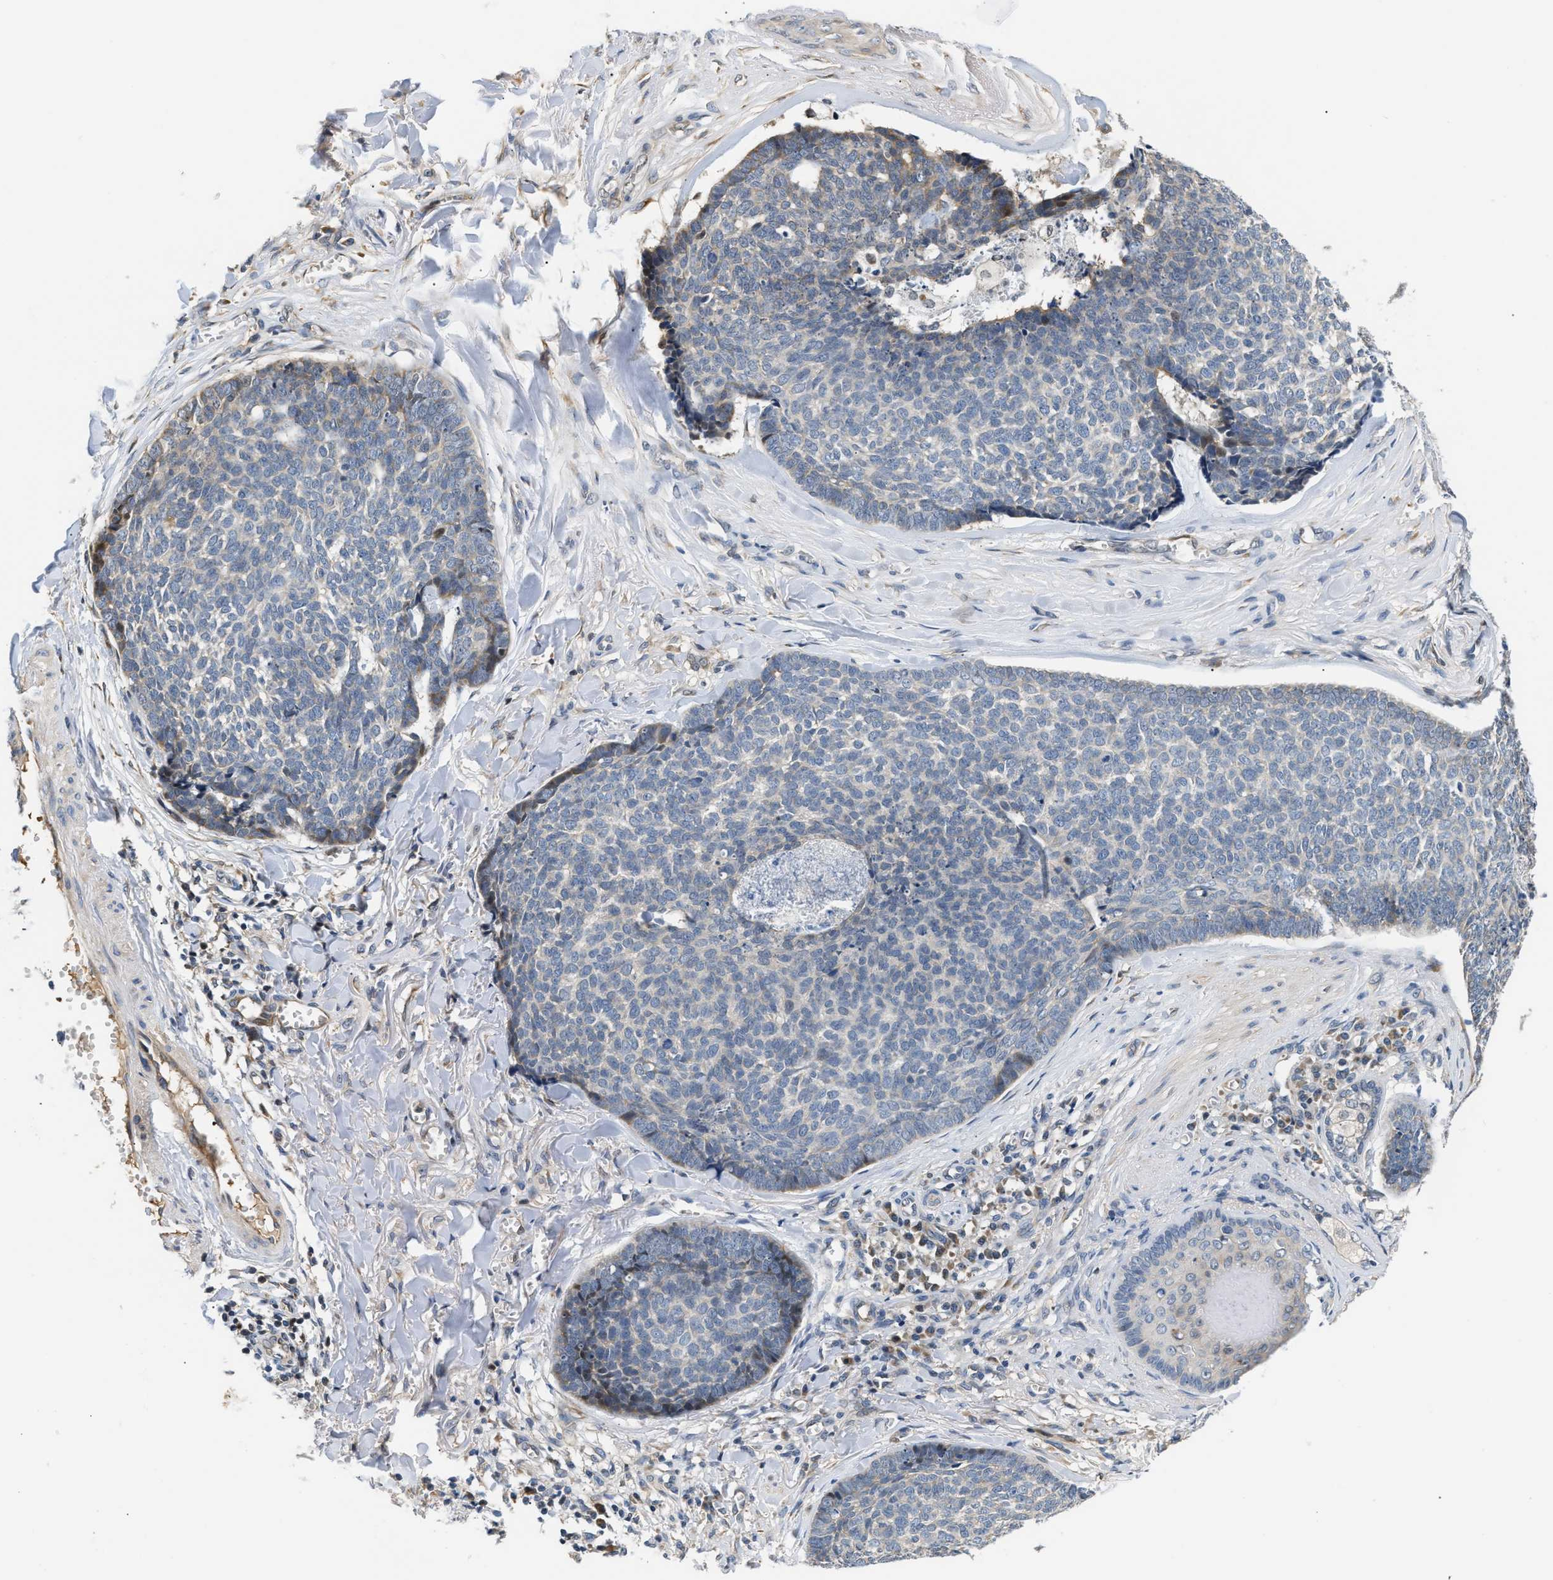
{"staining": {"intensity": "moderate", "quantity": "<25%", "location": "cytoplasmic/membranous"}, "tissue": "skin cancer", "cell_type": "Tumor cells", "image_type": "cancer", "snomed": [{"axis": "morphology", "description": "Basal cell carcinoma"}, {"axis": "topography", "description": "Skin"}], "caption": "Moderate cytoplasmic/membranous positivity is seen in approximately <25% of tumor cells in skin cancer (basal cell carcinoma). (IHC, brightfield microscopy, high magnification).", "gene": "TNIP2", "patient": {"sex": "male", "age": 84}}